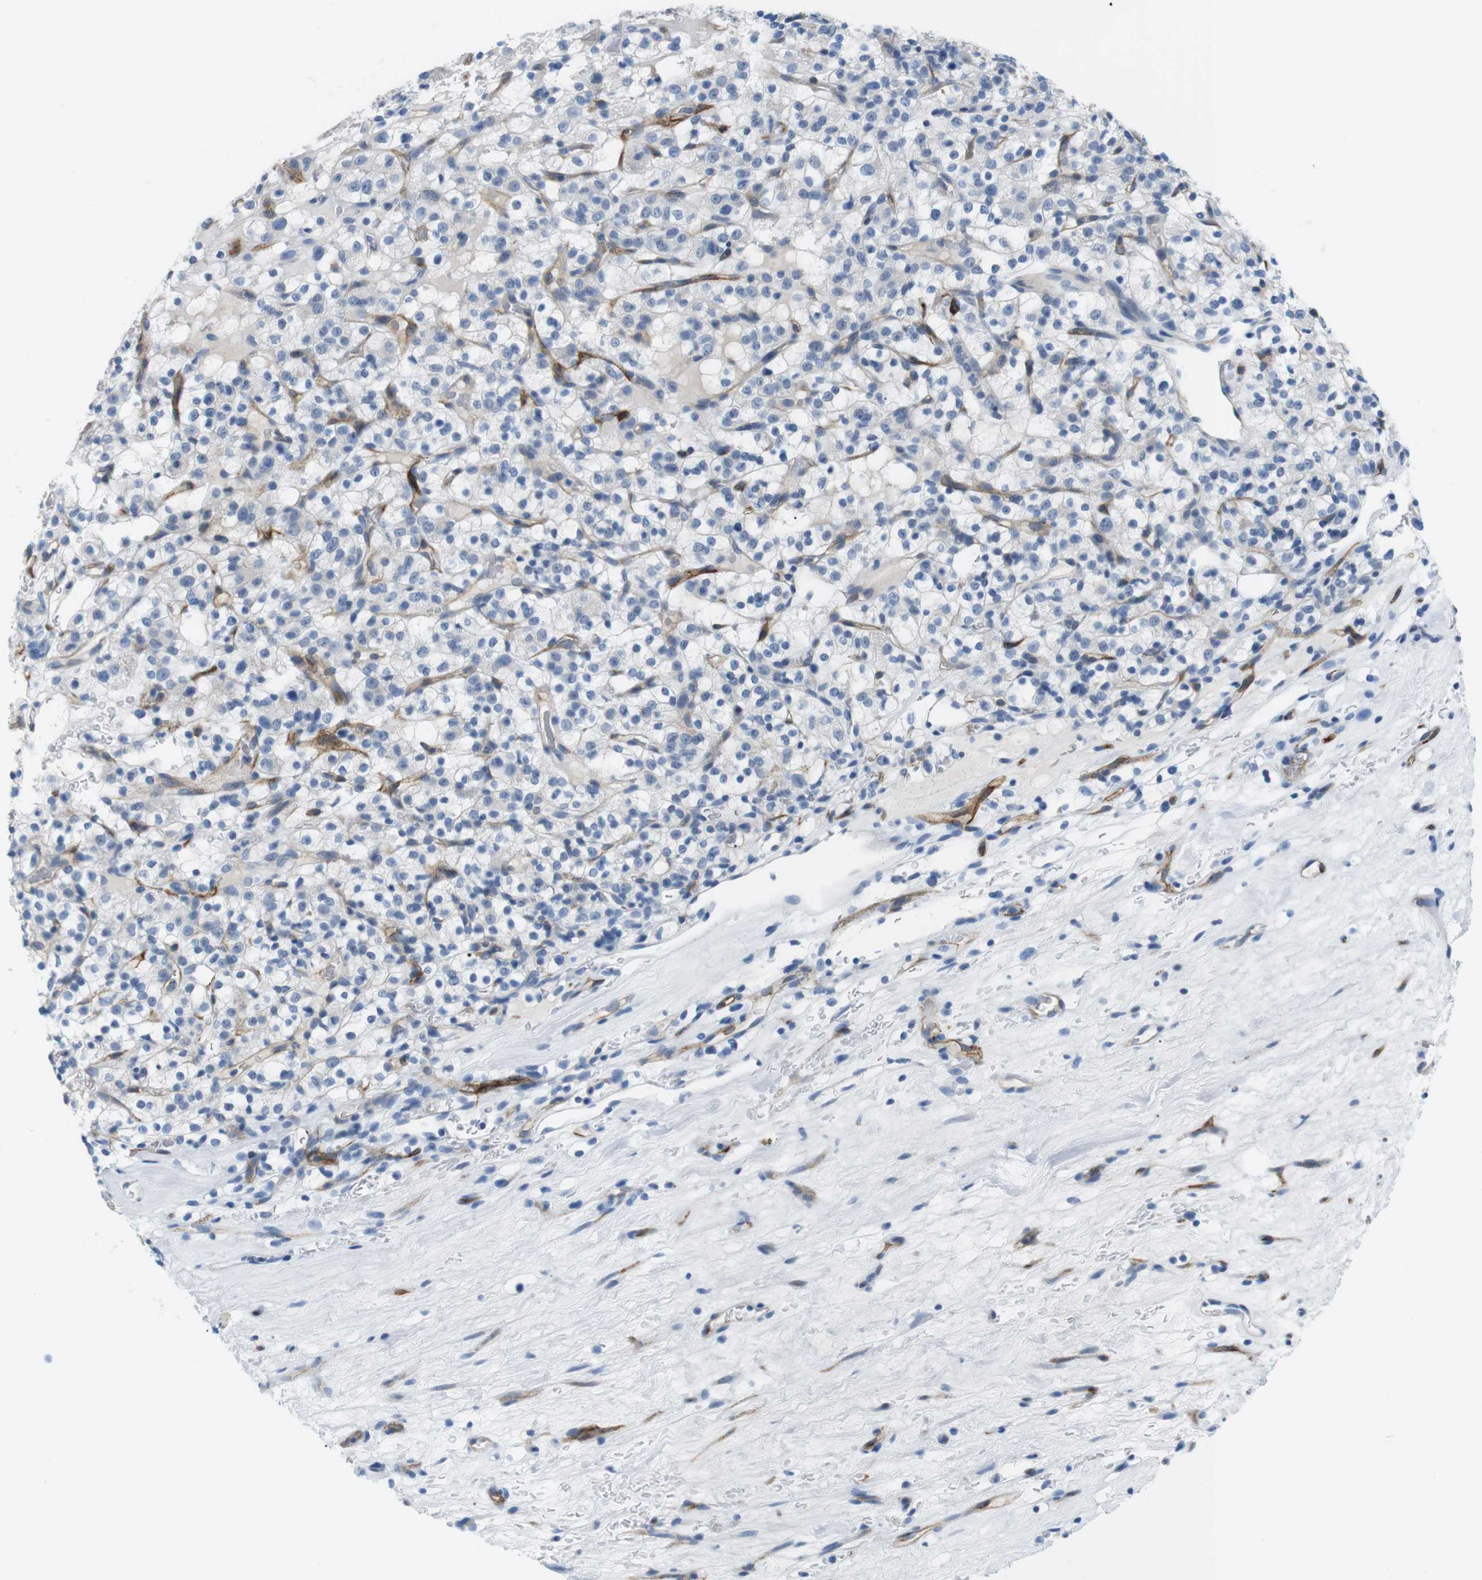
{"staining": {"intensity": "negative", "quantity": "none", "location": "none"}, "tissue": "renal cancer", "cell_type": "Tumor cells", "image_type": "cancer", "snomed": [{"axis": "morphology", "description": "Normal tissue, NOS"}, {"axis": "morphology", "description": "Adenocarcinoma, NOS"}, {"axis": "topography", "description": "Kidney"}], "caption": "Renal cancer was stained to show a protein in brown. There is no significant positivity in tumor cells. (DAB immunohistochemistry visualized using brightfield microscopy, high magnification).", "gene": "TNFRSF4", "patient": {"sex": "female", "age": 72}}